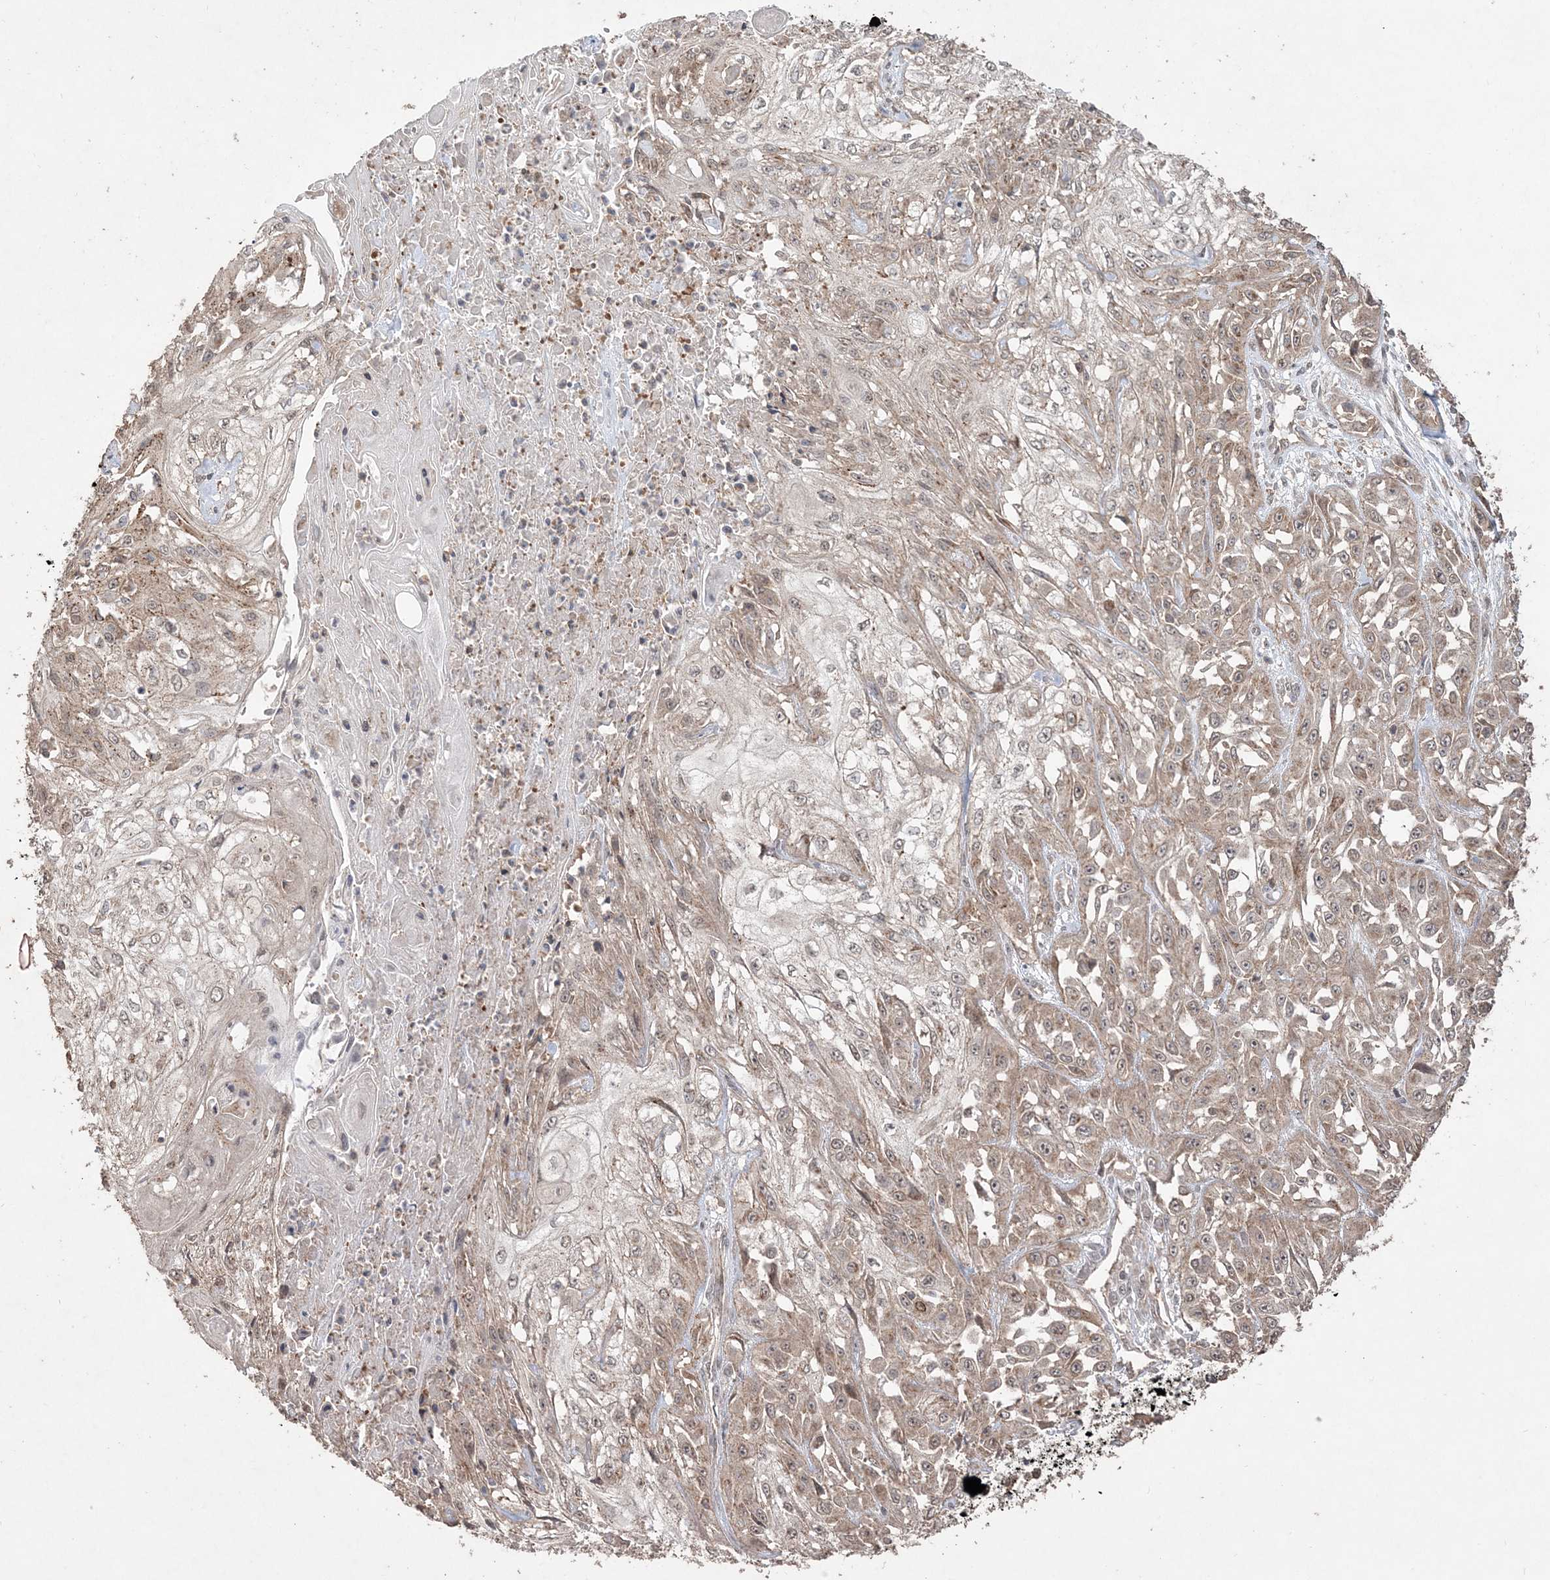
{"staining": {"intensity": "weak", "quantity": ">75%", "location": "cytoplasmic/membranous"}, "tissue": "skin cancer", "cell_type": "Tumor cells", "image_type": "cancer", "snomed": [{"axis": "morphology", "description": "Squamous cell carcinoma, NOS"}, {"axis": "morphology", "description": "Squamous cell carcinoma, metastatic, NOS"}, {"axis": "topography", "description": "Skin"}, {"axis": "topography", "description": "Lymph node"}], "caption": "About >75% of tumor cells in human skin metastatic squamous cell carcinoma reveal weak cytoplasmic/membranous protein positivity as visualized by brown immunohistochemical staining.", "gene": "EHHADH", "patient": {"sex": "male", "age": 75}}